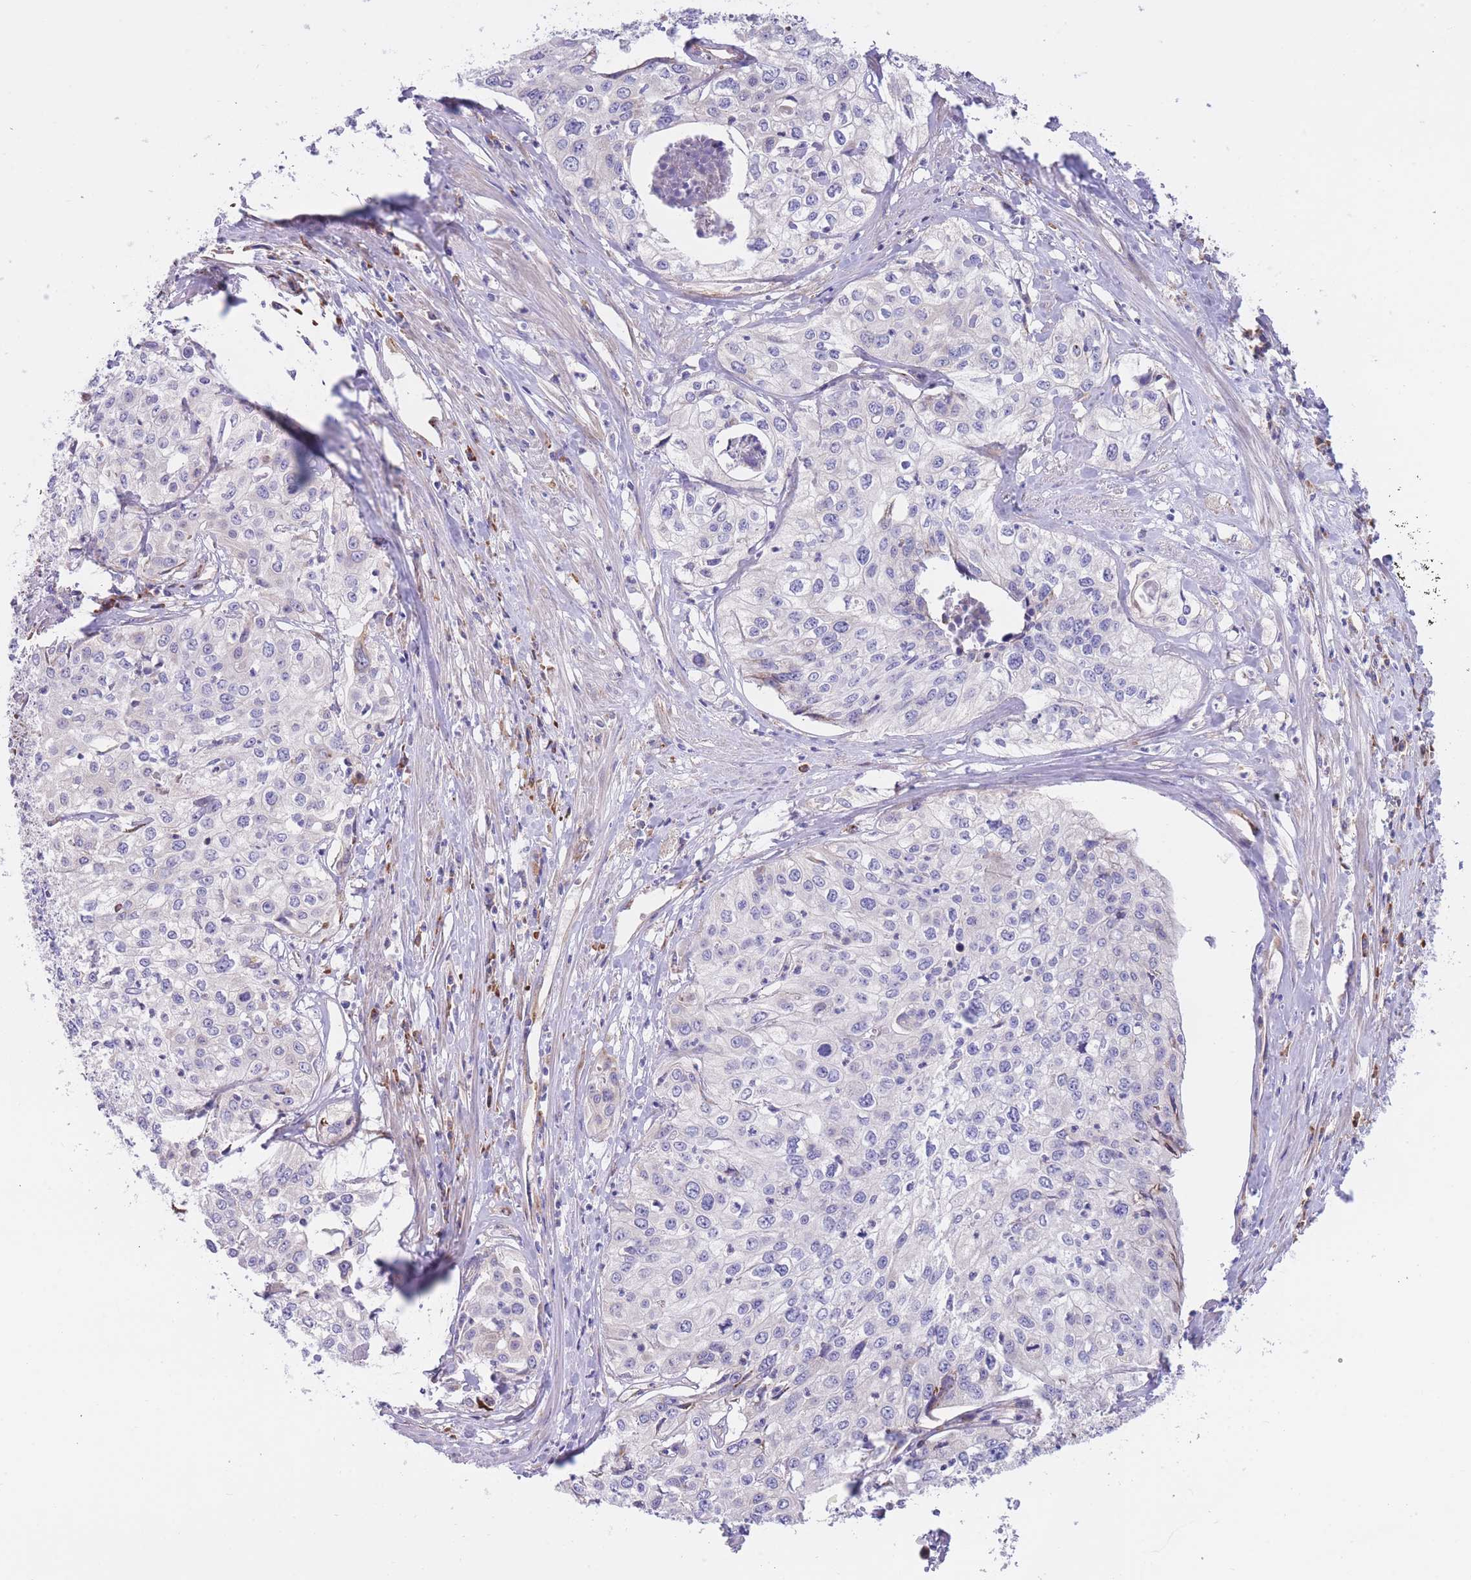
{"staining": {"intensity": "negative", "quantity": "none", "location": "none"}, "tissue": "cervical cancer", "cell_type": "Tumor cells", "image_type": "cancer", "snomed": [{"axis": "morphology", "description": "Squamous cell carcinoma, NOS"}, {"axis": "topography", "description": "Cervix"}], "caption": "Immunohistochemical staining of human cervical cancer reveals no significant staining in tumor cells. (DAB (3,3'-diaminobenzidine) immunohistochemistry, high magnification).", "gene": "DET1", "patient": {"sex": "female", "age": 31}}